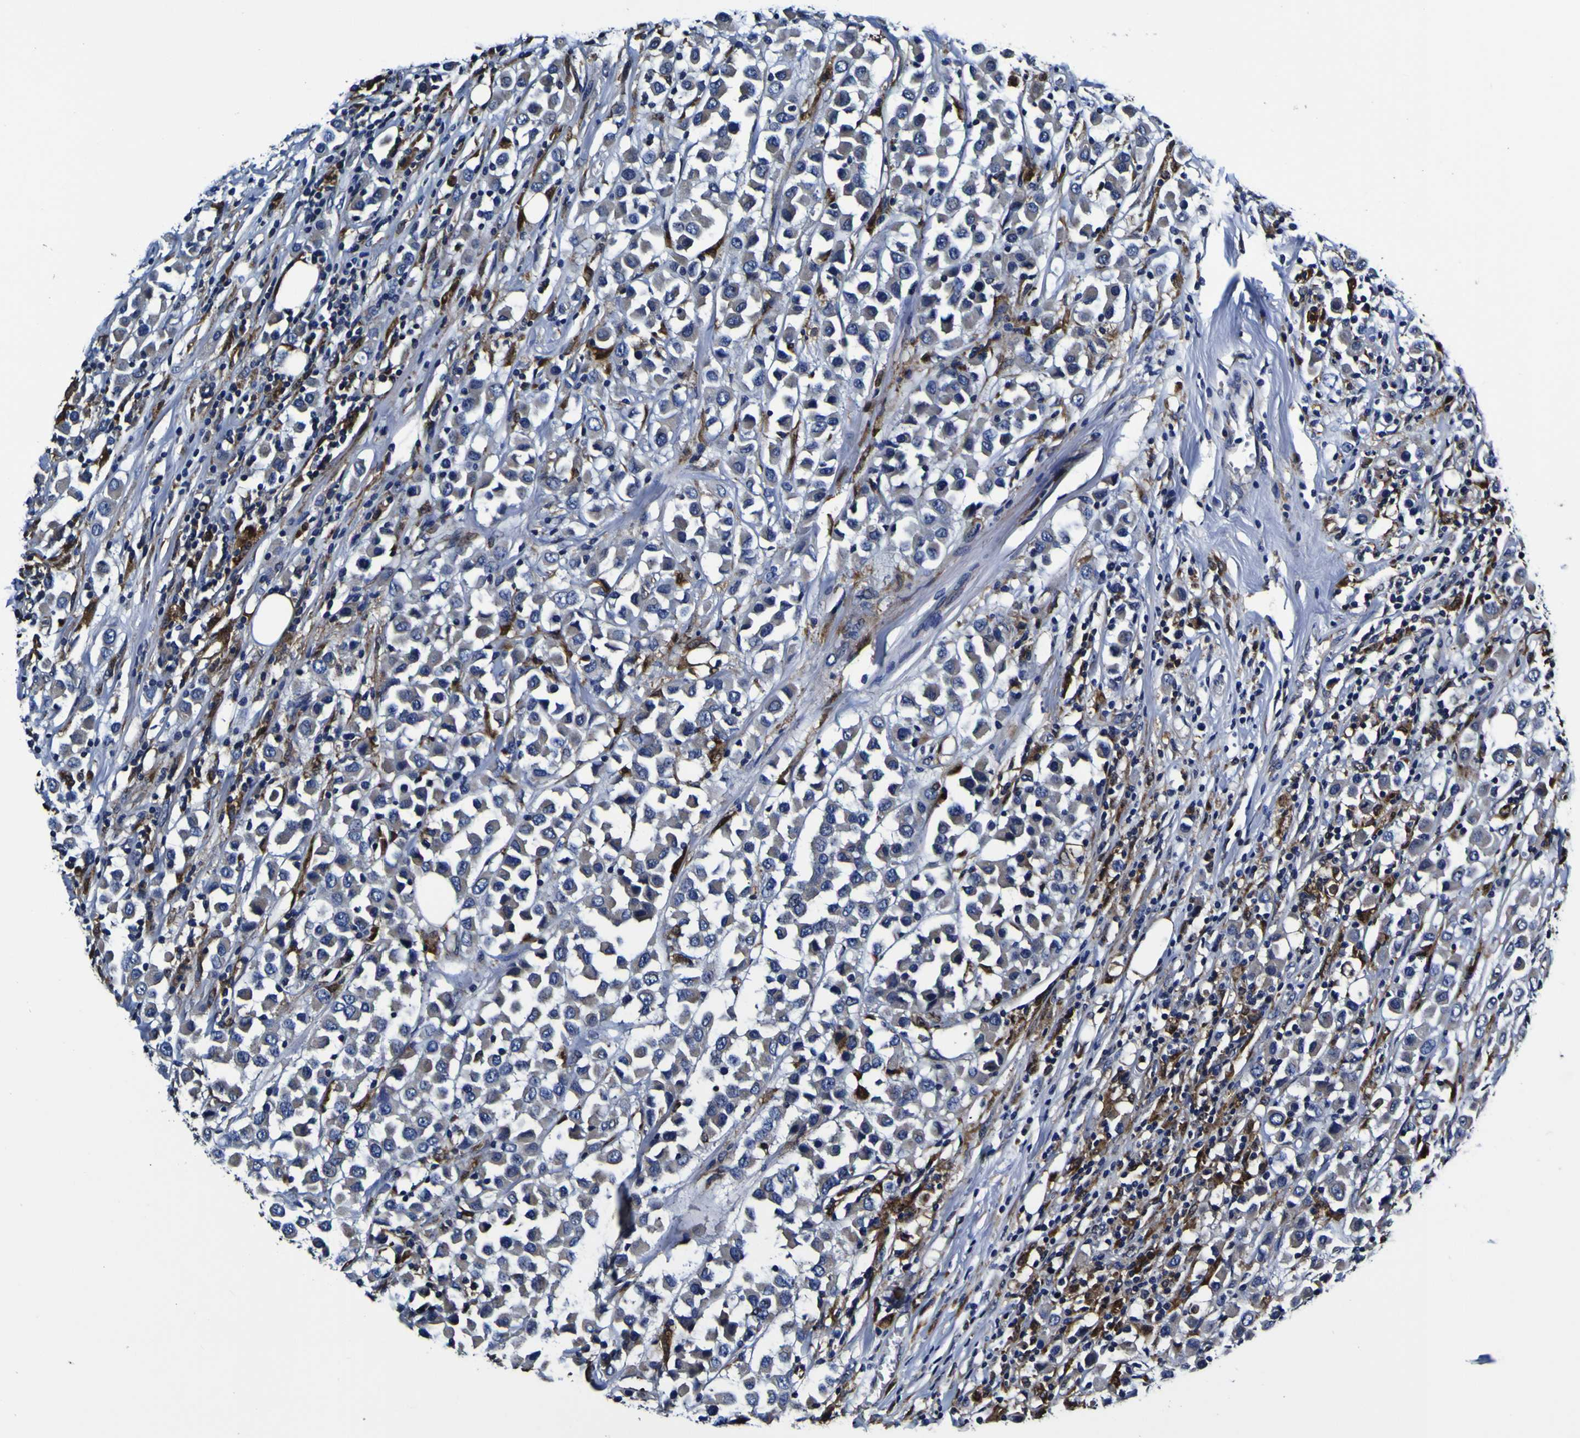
{"staining": {"intensity": "negative", "quantity": "none", "location": "none"}, "tissue": "breast cancer", "cell_type": "Tumor cells", "image_type": "cancer", "snomed": [{"axis": "morphology", "description": "Duct carcinoma"}, {"axis": "topography", "description": "Breast"}], "caption": "Tumor cells show no significant staining in breast cancer.", "gene": "GPX1", "patient": {"sex": "female", "age": 61}}